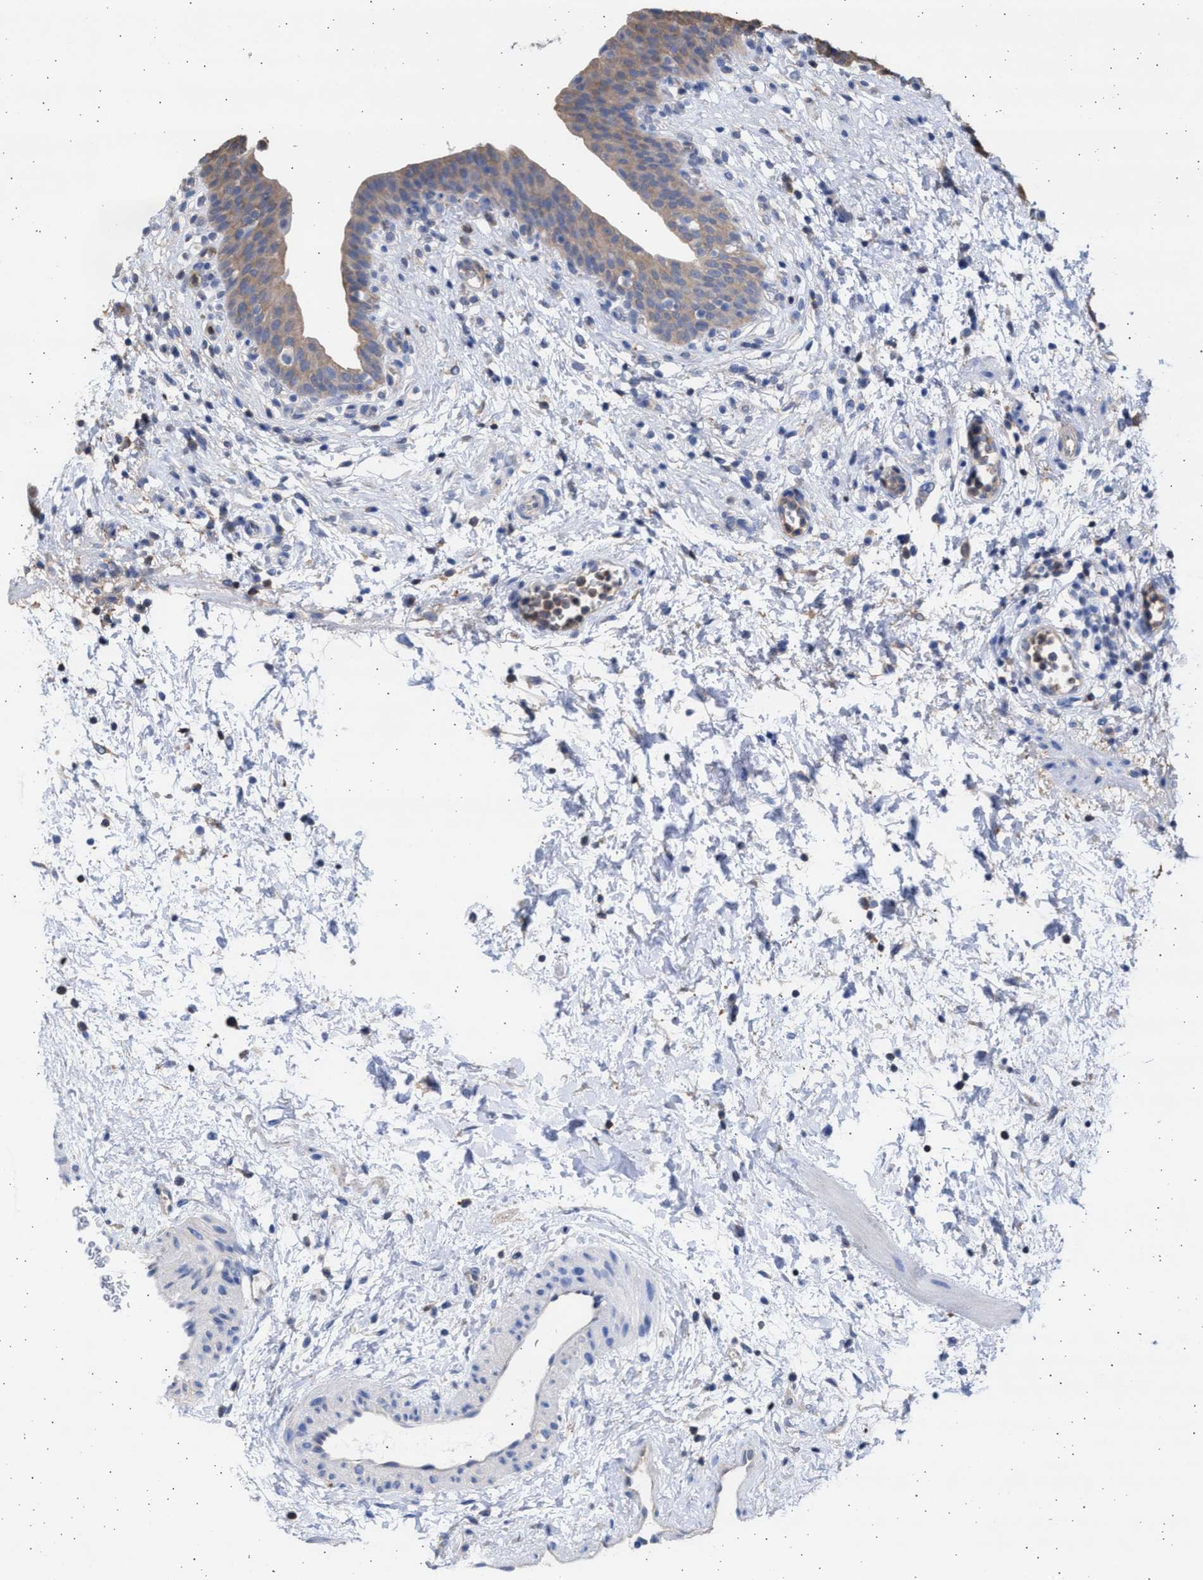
{"staining": {"intensity": "weak", "quantity": ">75%", "location": "cytoplasmic/membranous"}, "tissue": "urinary bladder", "cell_type": "Urothelial cells", "image_type": "normal", "snomed": [{"axis": "morphology", "description": "Normal tissue, NOS"}, {"axis": "topography", "description": "Urinary bladder"}], "caption": "High-magnification brightfield microscopy of unremarkable urinary bladder stained with DAB (brown) and counterstained with hematoxylin (blue). urothelial cells exhibit weak cytoplasmic/membranous expression is identified in approximately>75% of cells.", "gene": "ALDOC", "patient": {"sex": "male", "age": 37}}